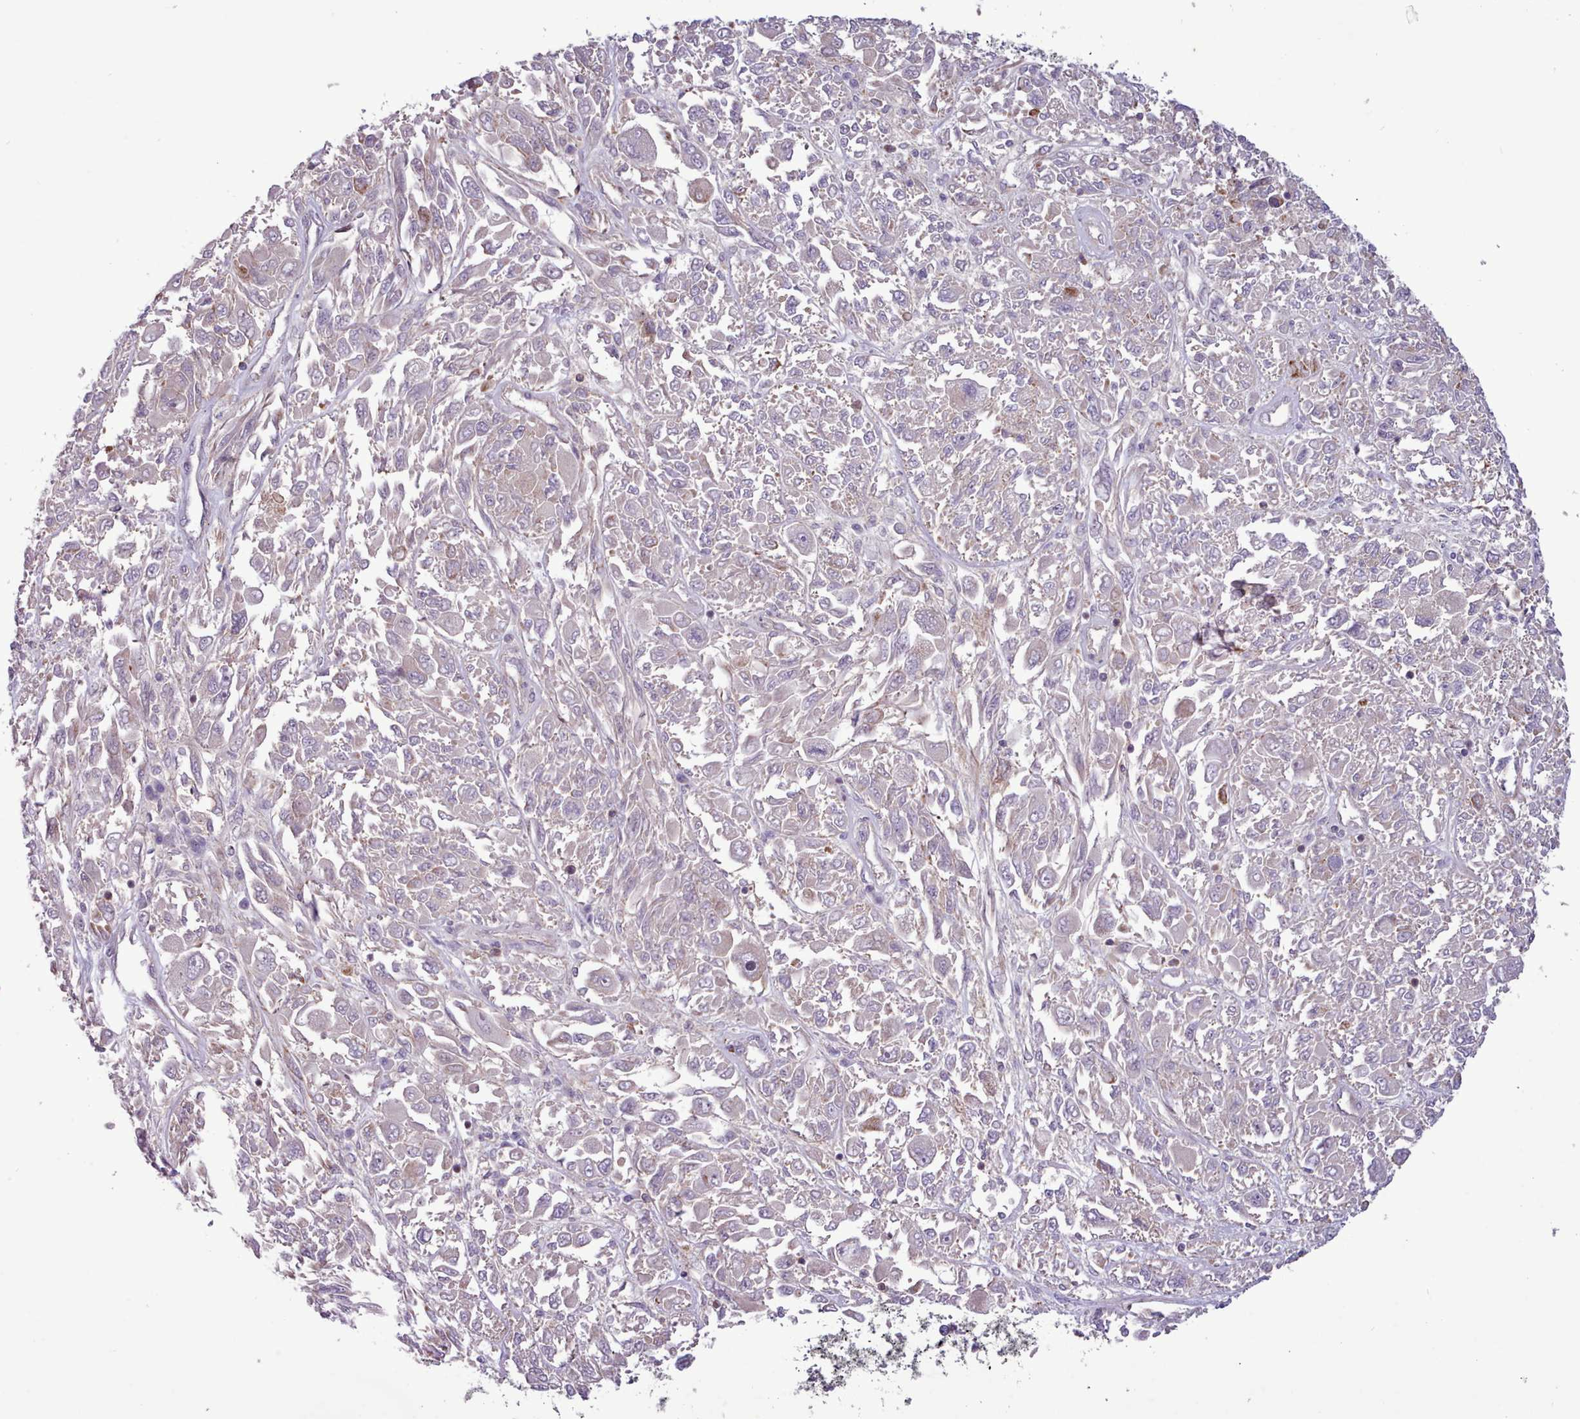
{"staining": {"intensity": "negative", "quantity": "none", "location": "none"}, "tissue": "melanoma", "cell_type": "Tumor cells", "image_type": "cancer", "snomed": [{"axis": "morphology", "description": "Malignant melanoma, NOS"}, {"axis": "topography", "description": "Skin"}], "caption": "Immunohistochemical staining of human malignant melanoma shows no significant expression in tumor cells. The staining is performed using DAB brown chromogen with nuclei counter-stained in using hematoxylin.", "gene": "TENT4B", "patient": {"sex": "female", "age": 91}}